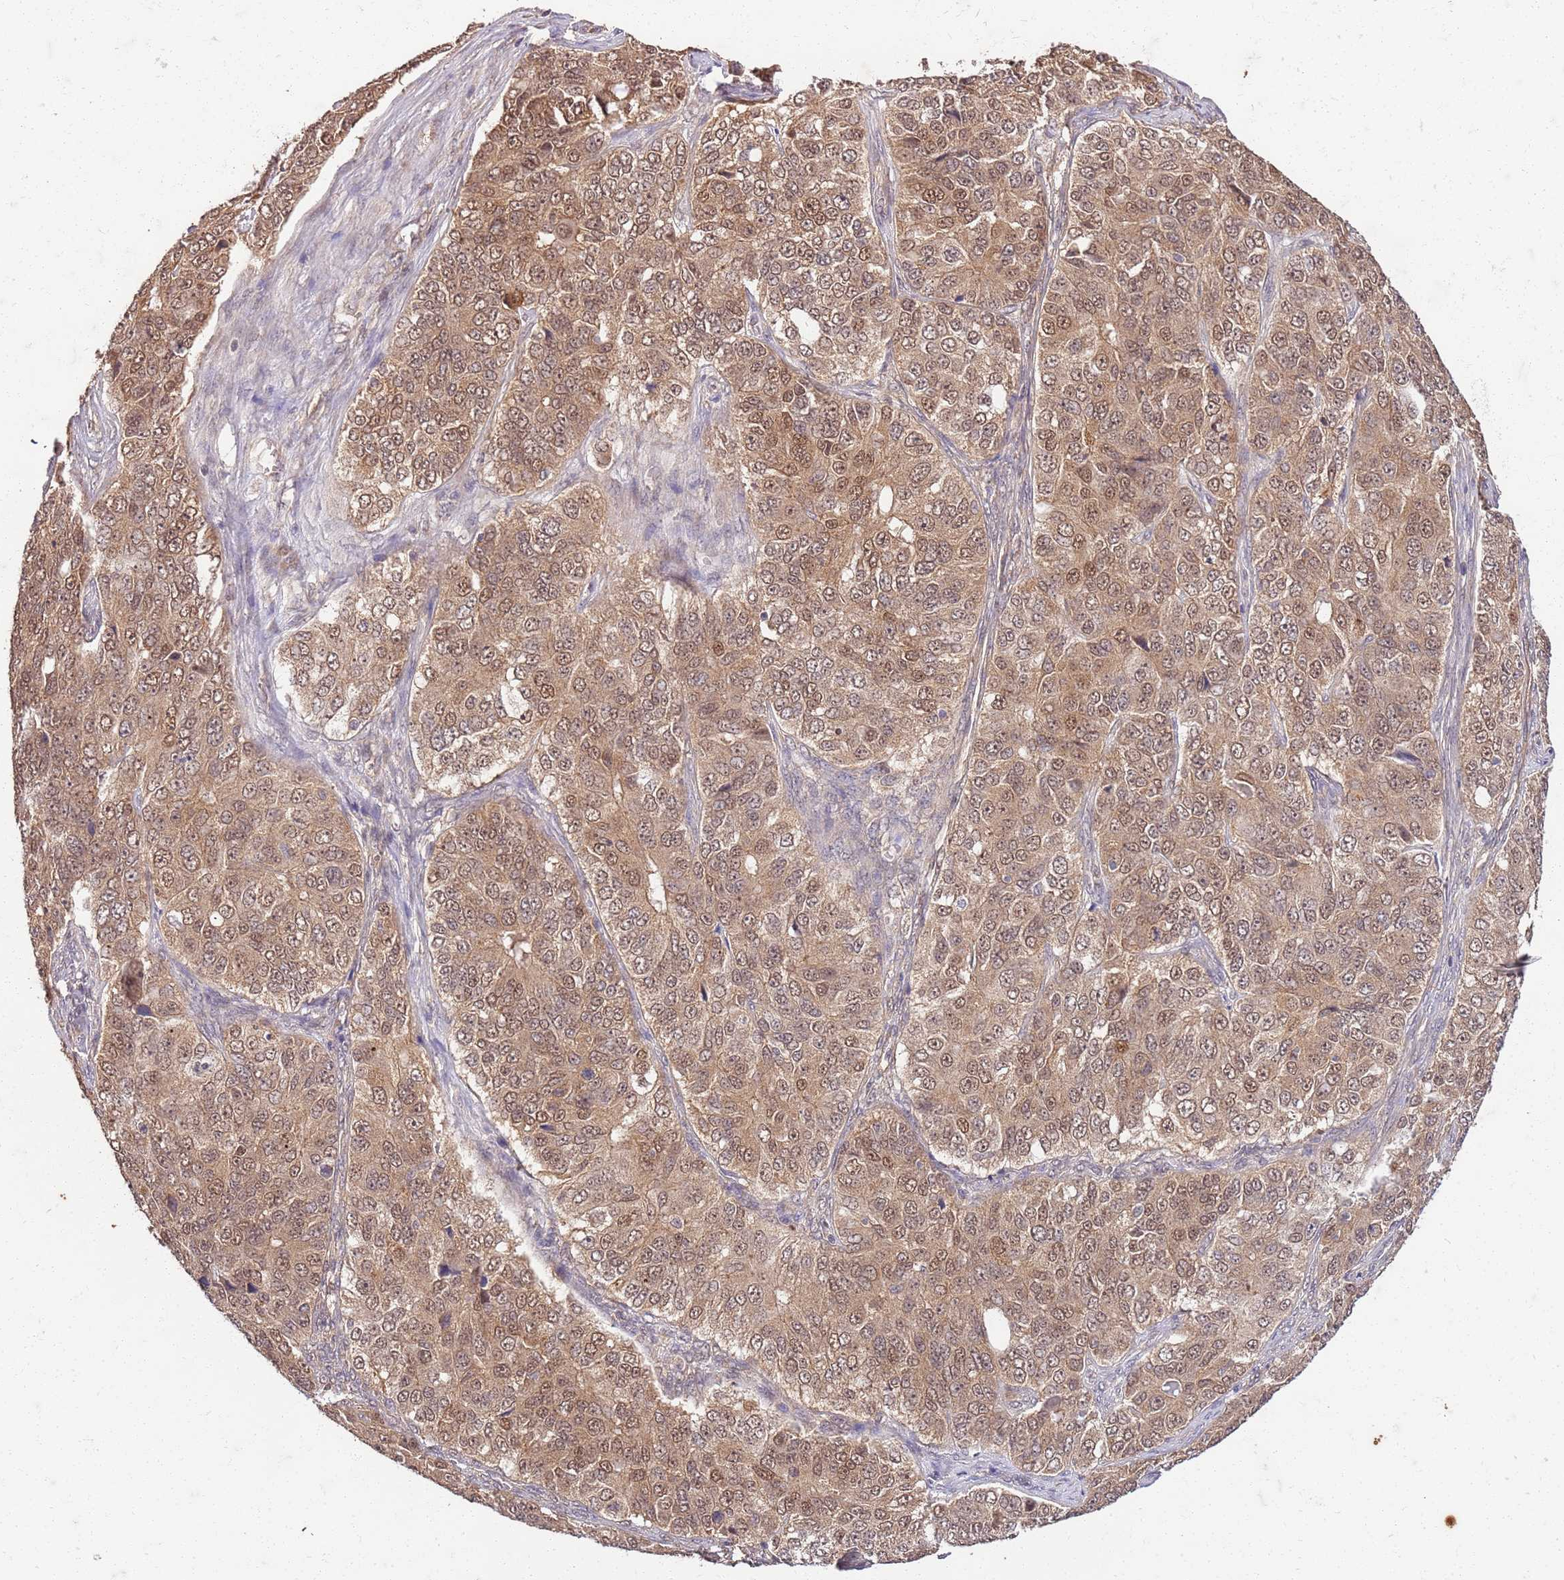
{"staining": {"intensity": "moderate", "quantity": ">75%", "location": "cytoplasmic/membranous,nuclear"}, "tissue": "ovarian cancer", "cell_type": "Tumor cells", "image_type": "cancer", "snomed": [{"axis": "morphology", "description": "Carcinoma, endometroid"}, {"axis": "topography", "description": "Ovary"}], "caption": "Ovarian cancer stained with DAB immunohistochemistry (IHC) shows medium levels of moderate cytoplasmic/membranous and nuclear positivity in approximately >75% of tumor cells. (DAB IHC with brightfield microscopy, high magnification).", "gene": "UBE3A", "patient": {"sex": "female", "age": 51}}